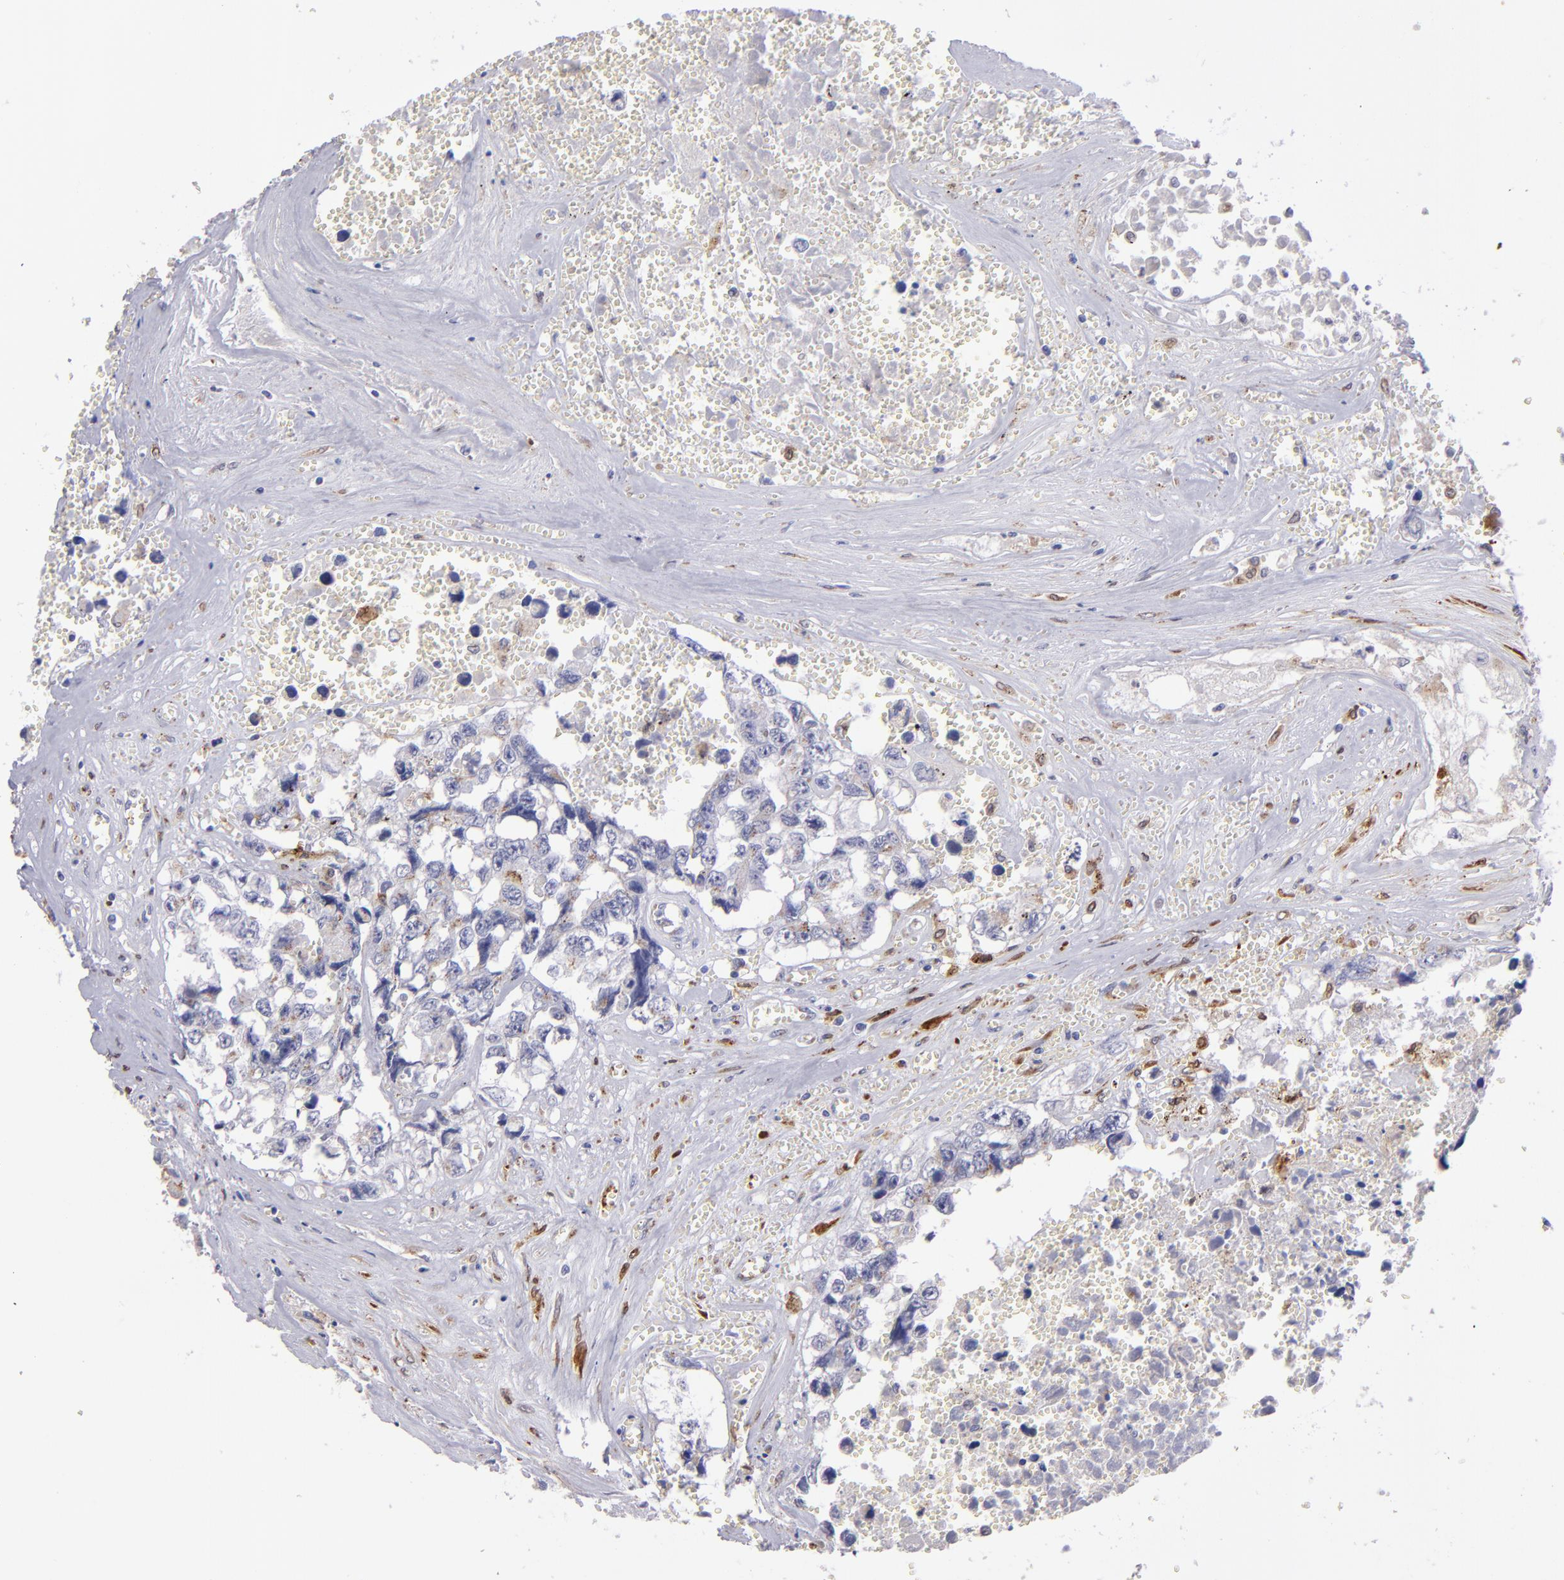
{"staining": {"intensity": "weak", "quantity": "<25%", "location": "cytoplasmic/membranous"}, "tissue": "testis cancer", "cell_type": "Tumor cells", "image_type": "cancer", "snomed": [{"axis": "morphology", "description": "Carcinoma, Embryonal, NOS"}, {"axis": "topography", "description": "Testis"}], "caption": "The IHC histopathology image has no significant positivity in tumor cells of testis cancer (embryonal carcinoma) tissue. (DAB (3,3'-diaminobenzidine) immunohistochemistry (IHC), high magnification).", "gene": "PTGS1", "patient": {"sex": "male", "age": 31}}